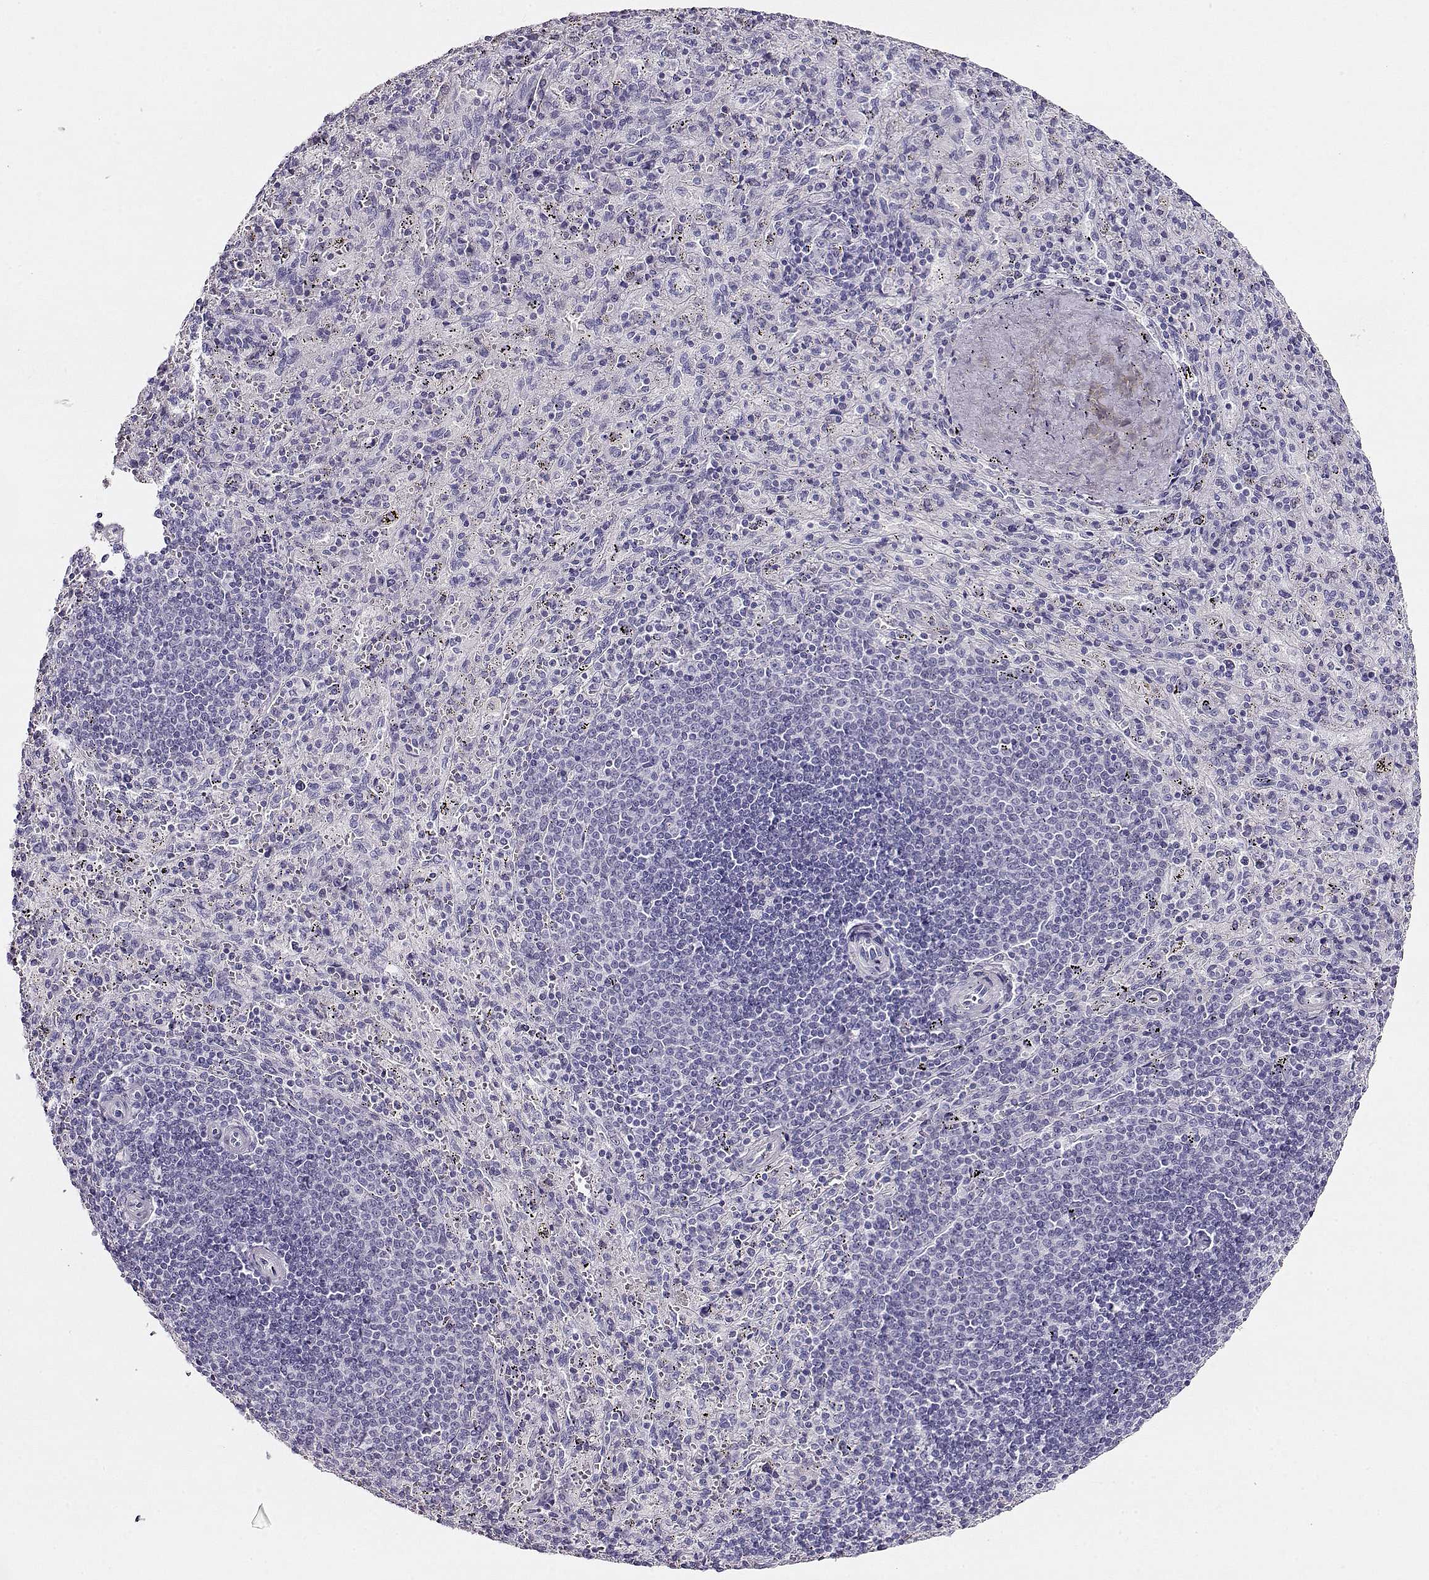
{"staining": {"intensity": "negative", "quantity": "none", "location": "none"}, "tissue": "spleen", "cell_type": "Cells in red pulp", "image_type": "normal", "snomed": [{"axis": "morphology", "description": "Normal tissue, NOS"}, {"axis": "topography", "description": "Spleen"}], "caption": "Immunohistochemistry micrograph of normal spleen: human spleen stained with DAB (3,3'-diaminobenzidine) reveals no significant protein expression in cells in red pulp.", "gene": "ACTN2", "patient": {"sex": "male", "age": 57}}